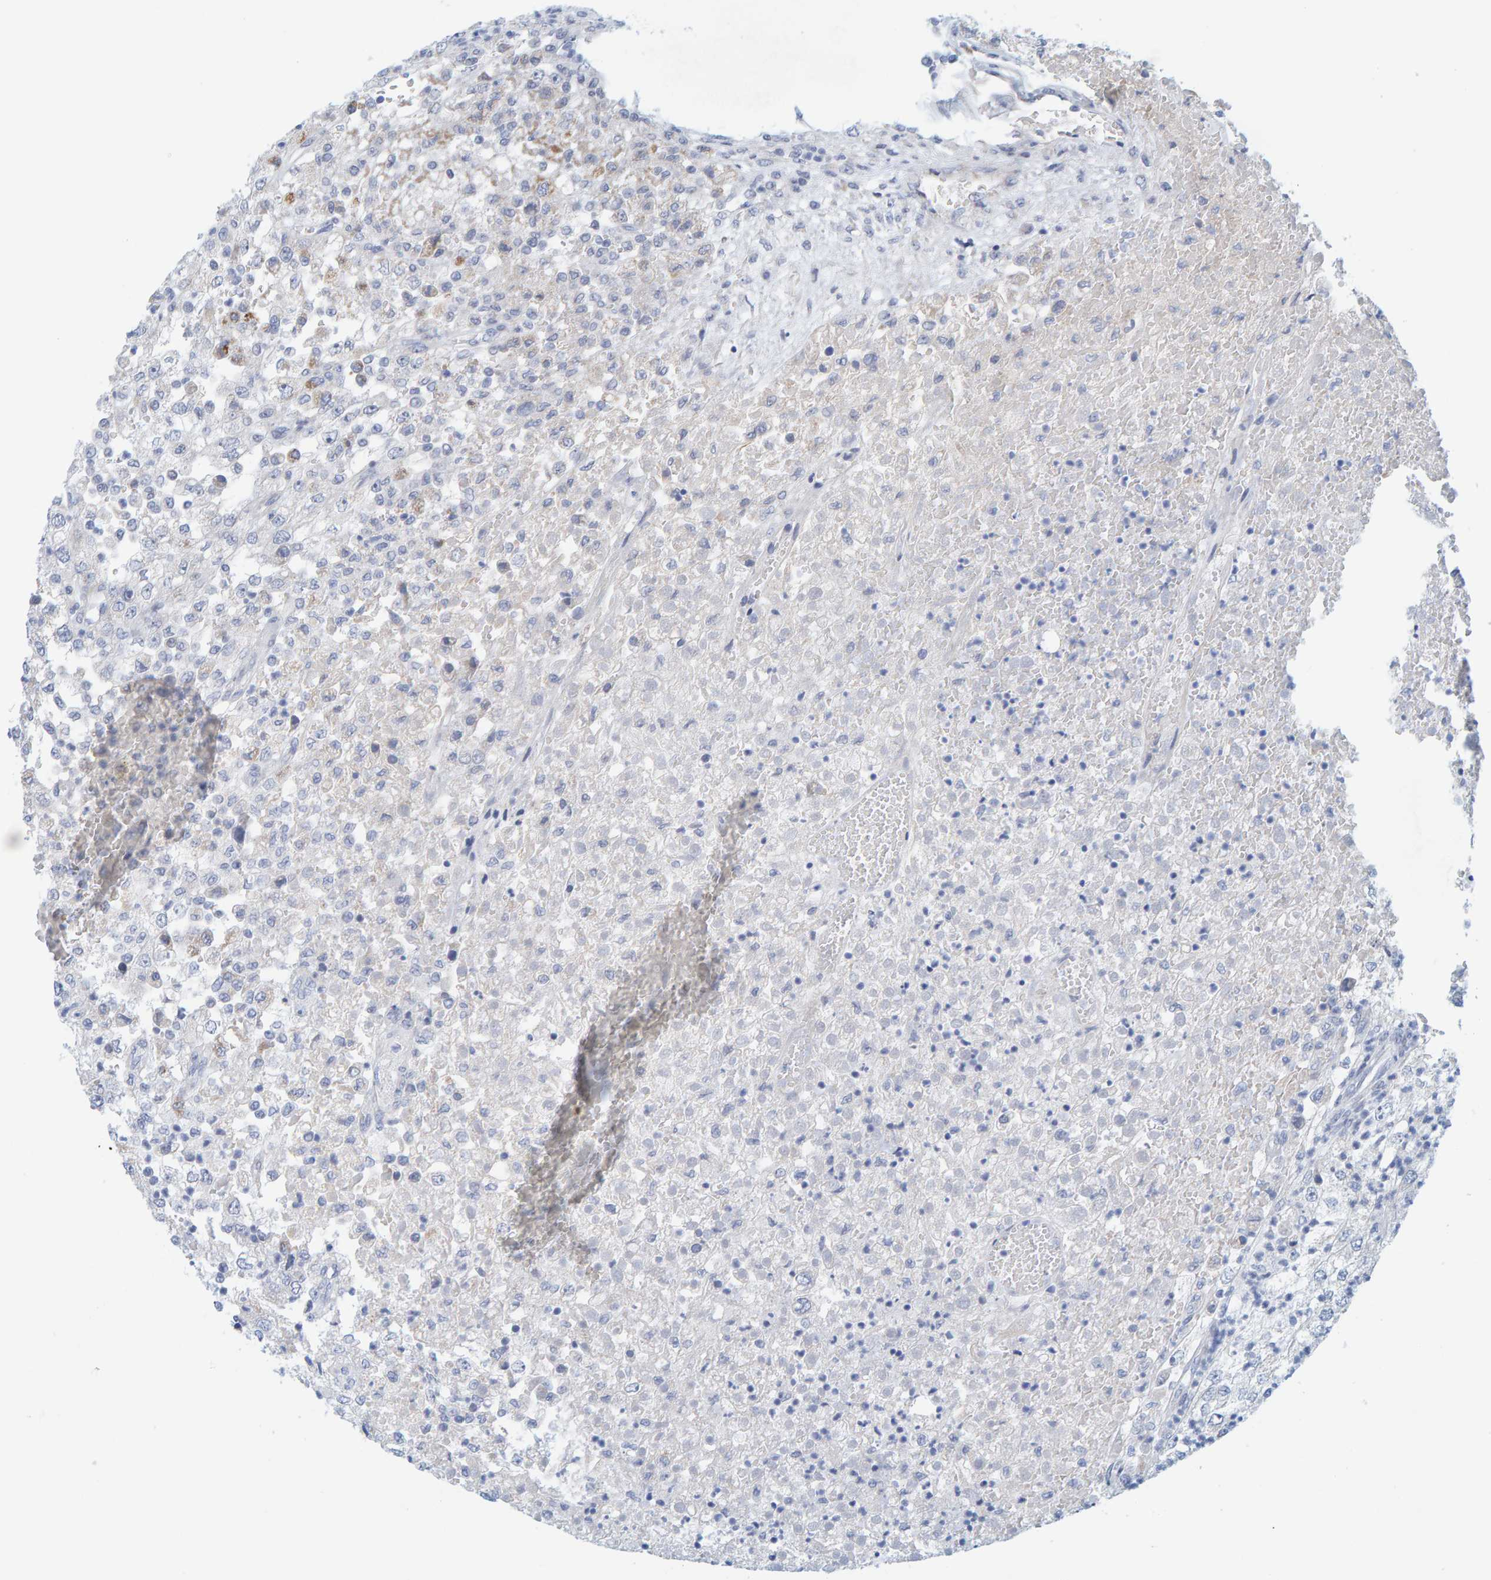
{"staining": {"intensity": "negative", "quantity": "none", "location": "none"}, "tissue": "renal cancer", "cell_type": "Tumor cells", "image_type": "cancer", "snomed": [{"axis": "morphology", "description": "Adenocarcinoma, NOS"}, {"axis": "topography", "description": "Kidney"}], "caption": "DAB (3,3'-diaminobenzidine) immunohistochemical staining of renal cancer displays no significant staining in tumor cells.", "gene": "ZC3H3", "patient": {"sex": "female", "age": 54}}